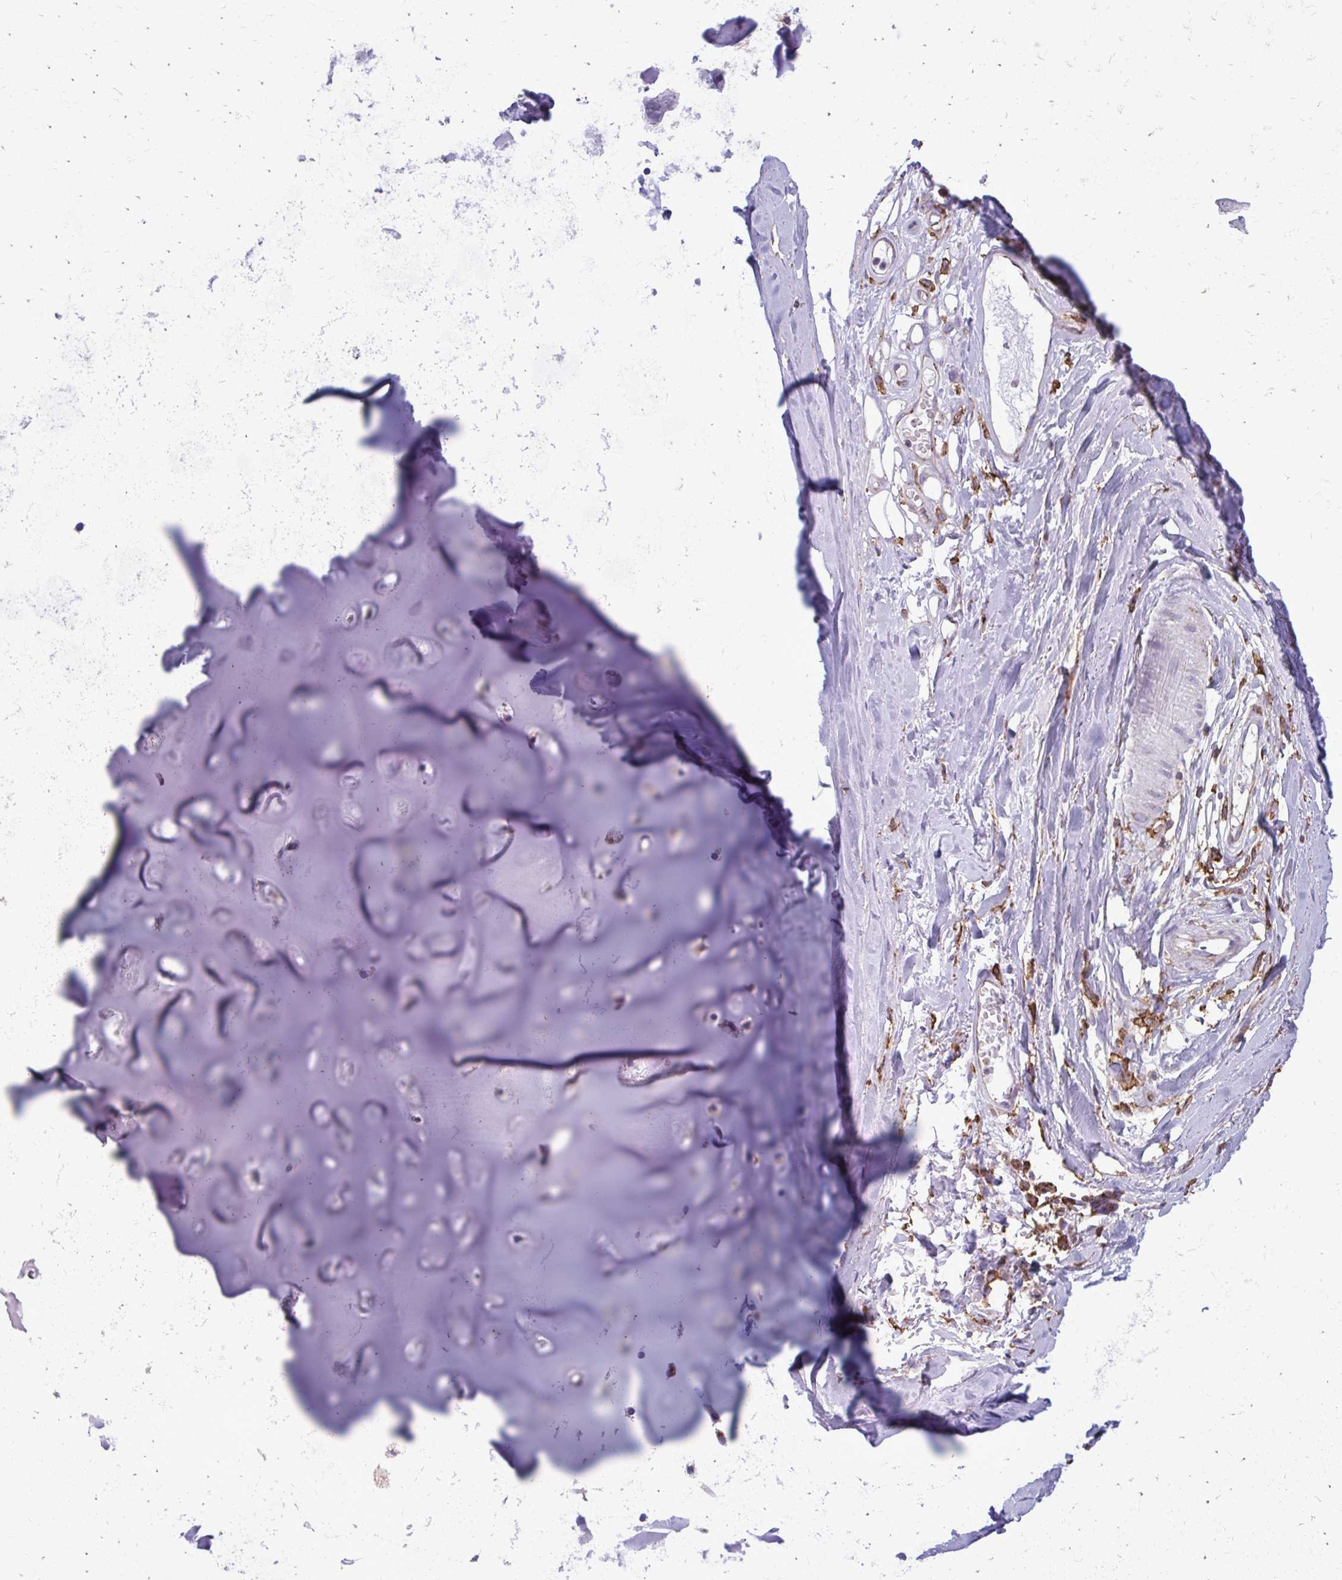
{"staining": {"intensity": "weak", "quantity": "<25%", "location": "cytoplasmic/membranous"}, "tissue": "soft tissue", "cell_type": "Chondrocytes", "image_type": "normal", "snomed": [{"axis": "morphology", "description": "Normal tissue, NOS"}, {"axis": "topography", "description": "Cartilage tissue"}, {"axis": "topography", "description": "Nasopharynx"}, {"axis": "topography", "description": "Thyroid gland"}], "caption": "An immunohistochemistry (IHC) micrograph of unremarkable soft tissue is shown. There is no staining in chondrocytes of soft tissue. Brightfield microscopy of IHC stained with DAB (3,3'-diaminobenzidine) (brown) and hematoxylin (blue), captured at high magnification.", "gene": "CLTA", "patient": {"sex": "male", "age": 63}}